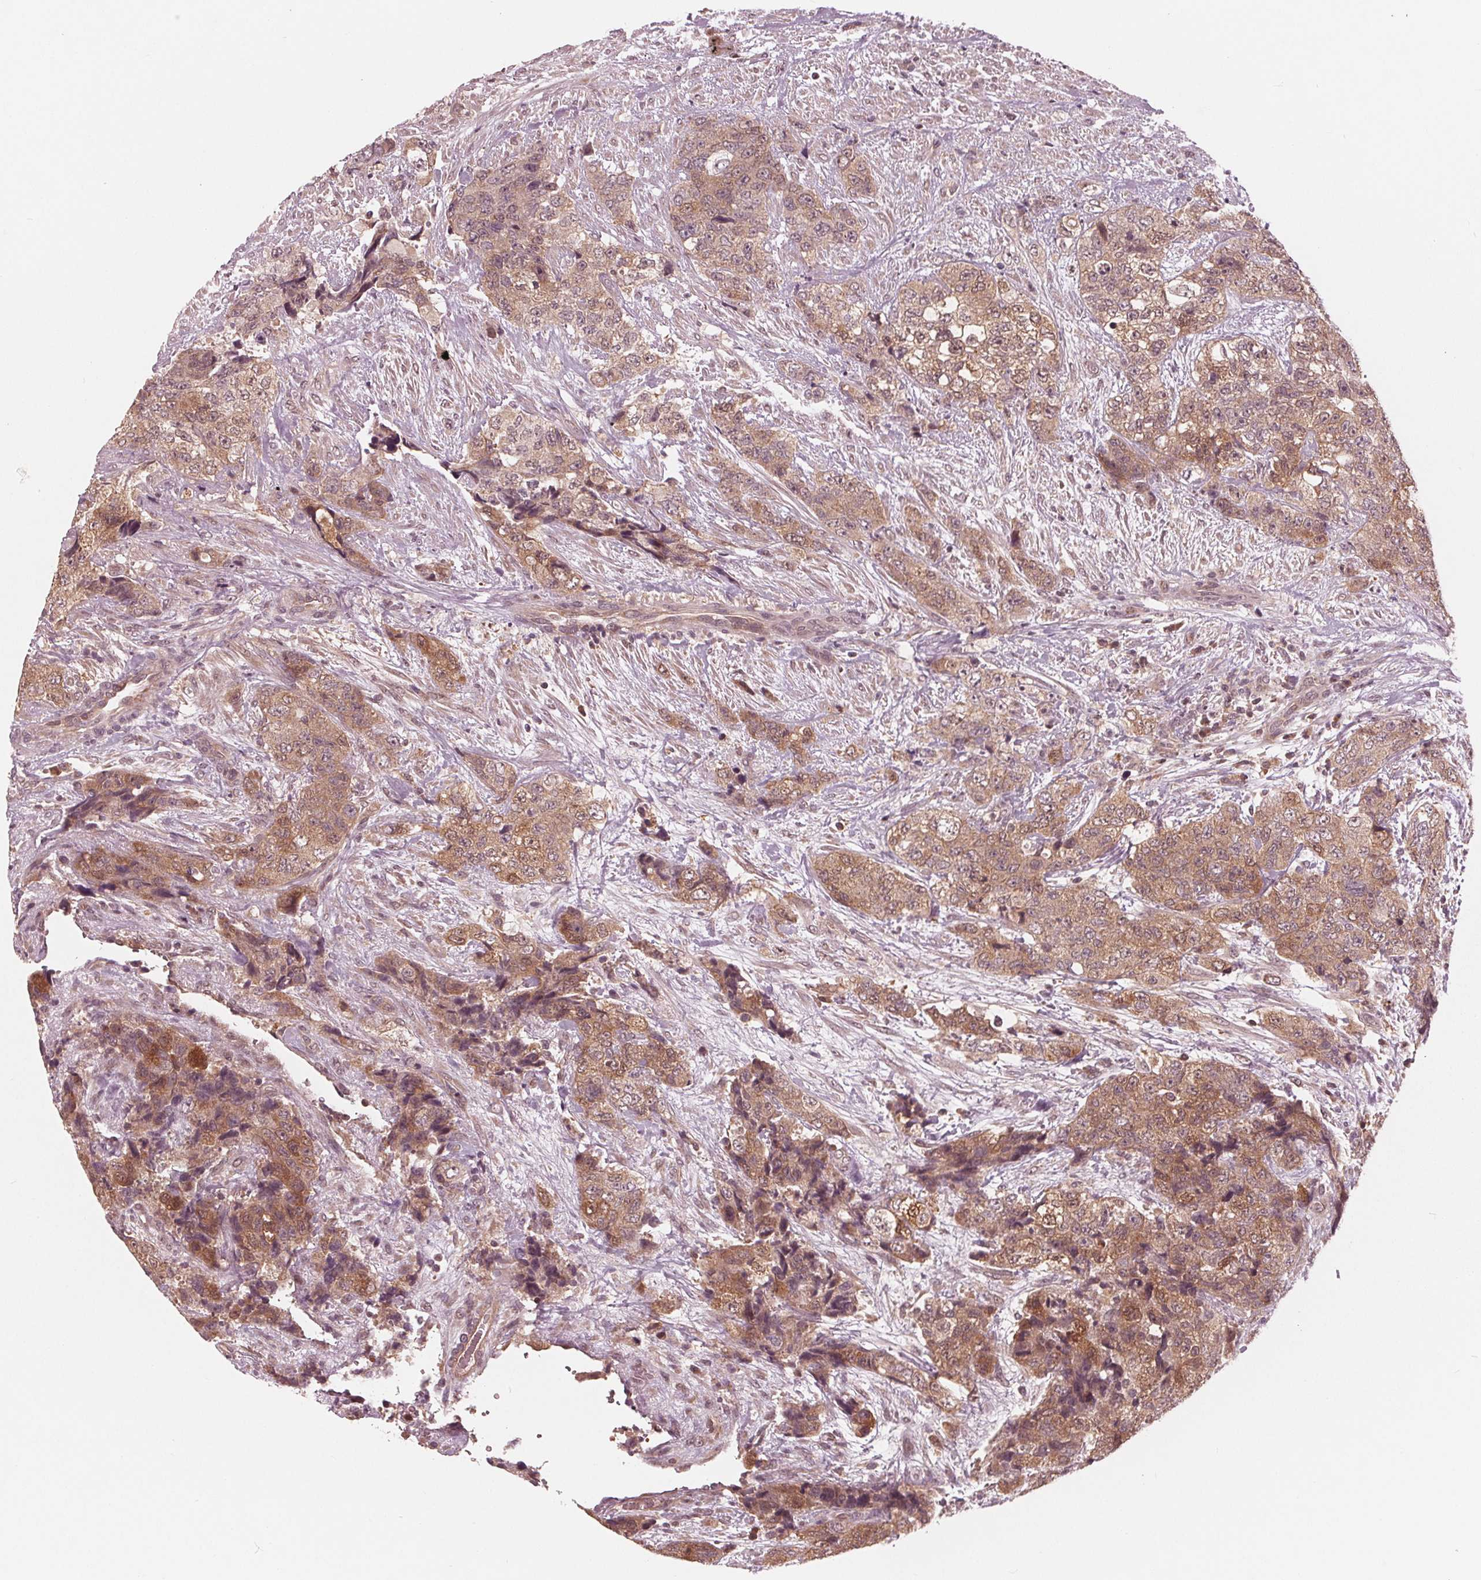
{"staining": {"intensity": "moderate", "quantity": ">75%", "location": "cytoplasmic/membranous"}, "tissue": "urothelial cancer", "cell_type": "Tumor cells", "image_type": "cancer", "snomed": [{"axis": "morphology", "description": "Urothelial carcinoma, High grade"}, {"axis": "topography", "description": "Urinary bladder"}], "caption": "Urothelial cancer stained with DAB immunohistochemistry shows medium levels of moderate cytoplasmic/membranous expression in approximately >75% of tumor cells.", "gene": "UBALD1", "patient": {"sex": "female", "age": 78}}